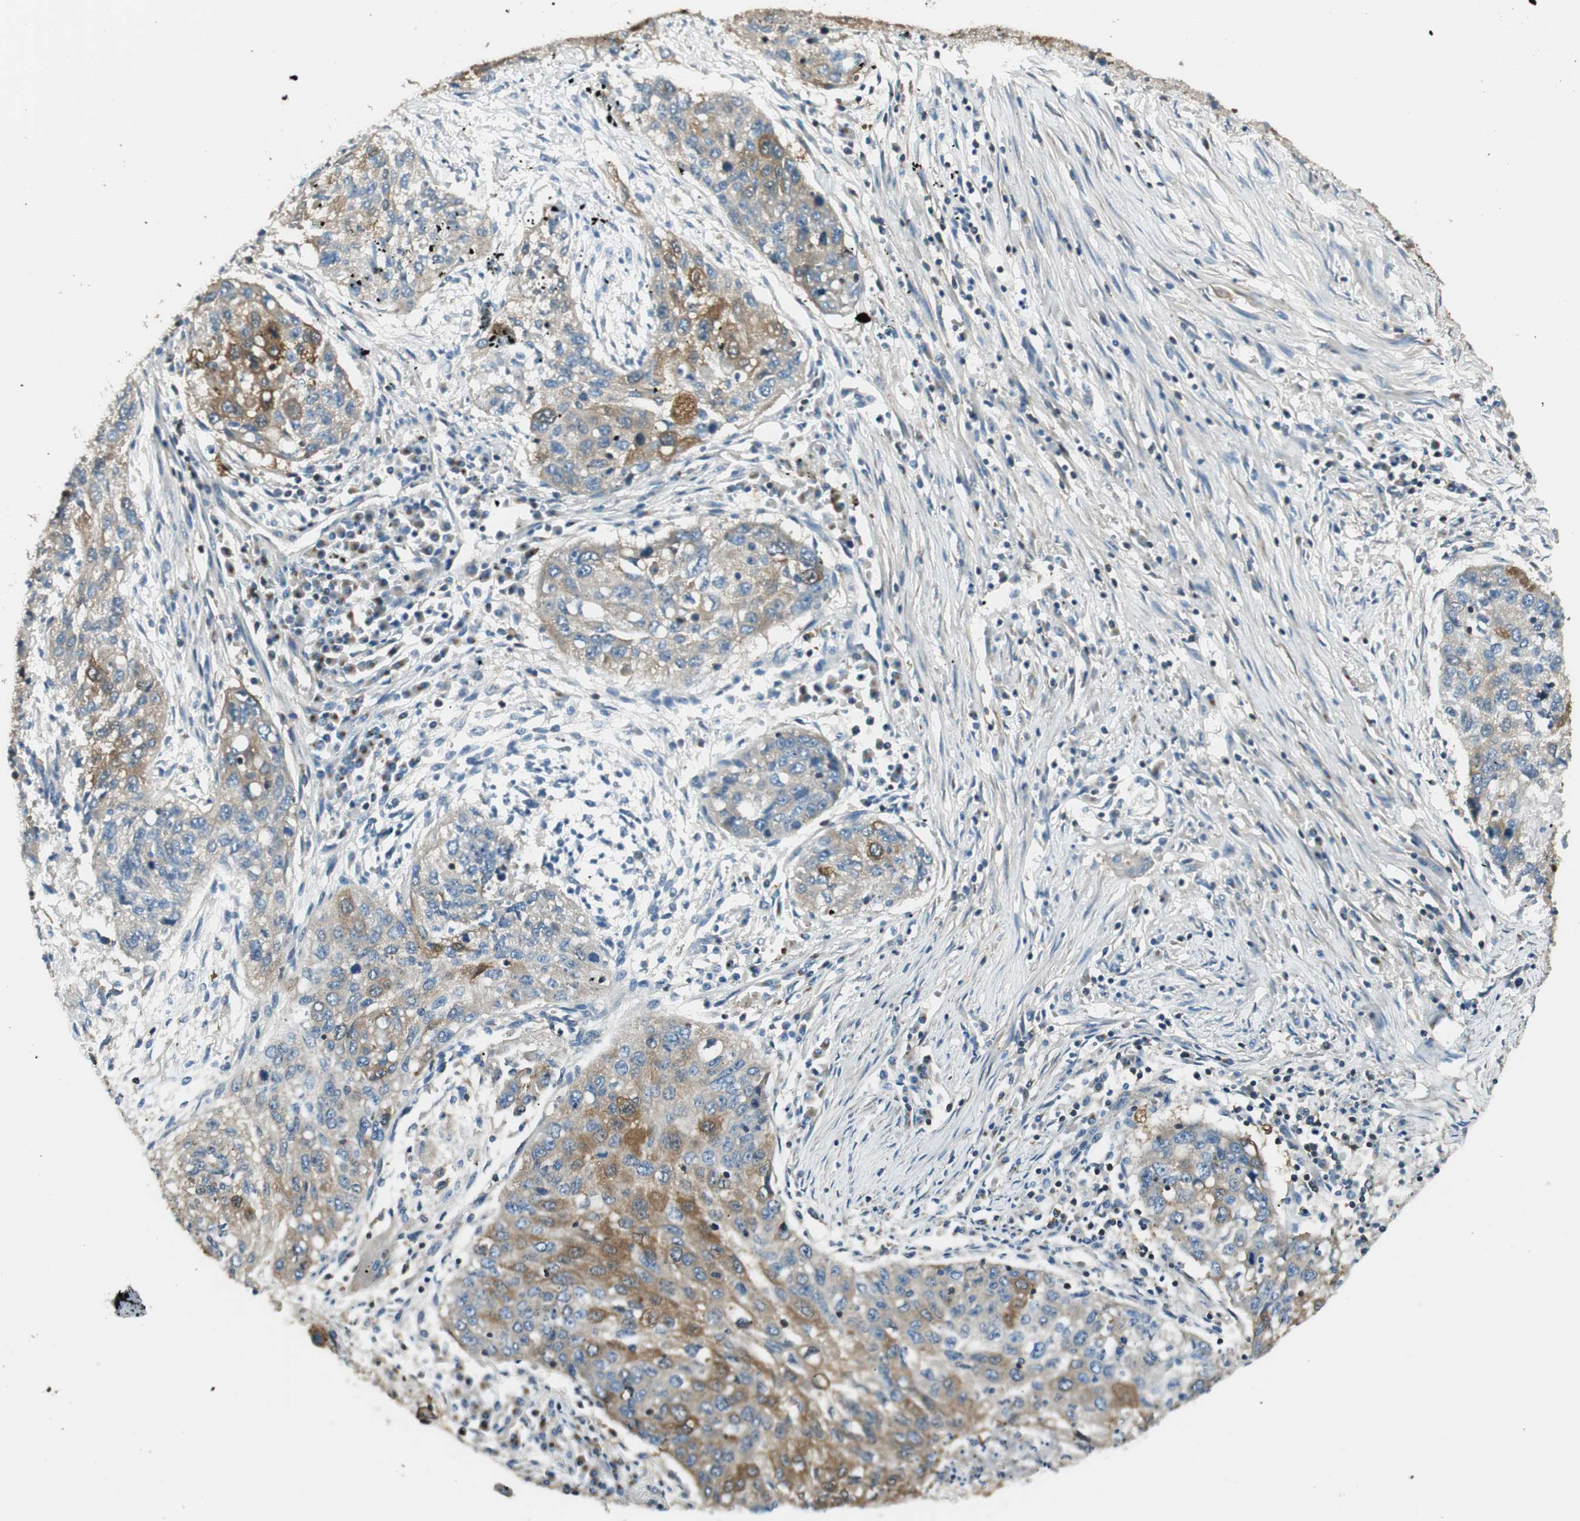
{"staining": {"intensity": "moderate", "quantity": ">75%", "location": "cytoplasmic/membranous"}, "tissue": "lung cancer", "cell_type": "Tumor cells", "image_type": "cancer", "snomed": [{"axis": "morphology", "description": "Squamous cell carcinoma, NOS"}, {"axis": "topography", "description": "Lung"}], "caption": "Human lung cancer stained with a brown dye exhibits moderate cytoplasmic/membranous positive staining in about >75% of tumor cells.", "gene": "PI4K2B", "patient": {"sex": "female", "age": 63}}